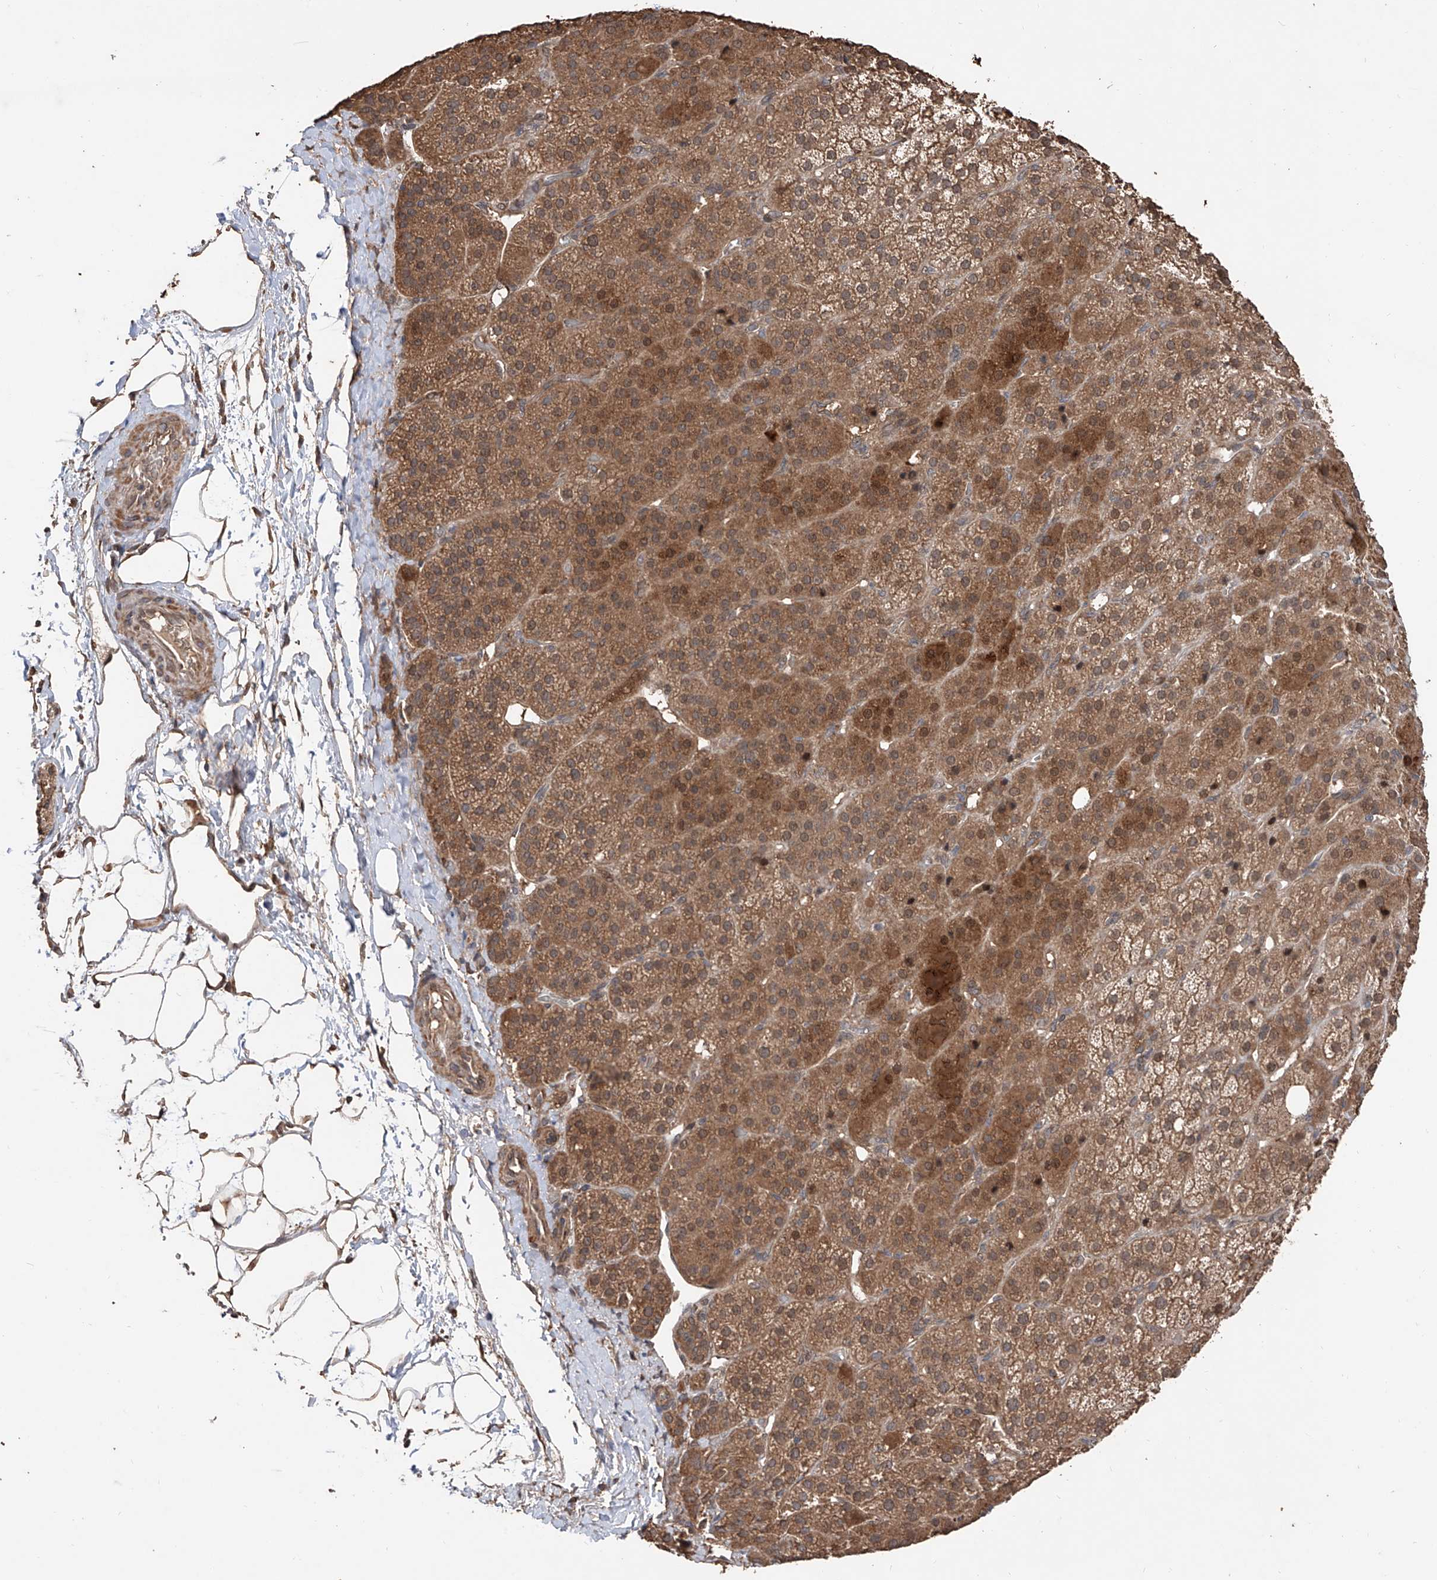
{"staining": {"intensity": "strong", "quantity": ">75%", "location": "cytoplasmic/membranous"}, "tissue": "adrenal gland", "cell_type": "Glandular cells", "image_type": "normal", "snomed": [{"axis": "morphology", "description": "Normal tissue, NOS"}, {"axis": "topography", "description": "Adrenal gland"}], "caption": "IHC of unremarkable human adrenal gland exhibits high levels of strong cytoplasmic/membranous positivity in approximately >75% of glandular cells. The staining was performed using DAB (3,3'-diaminobenzidine) to visualize the protein expression in brown, while the nuclei were stained in blue with hematoxylin (Magnification: 20x).", "gene": "FAM135A", "patient": {"sex": "female", "age": 57}}